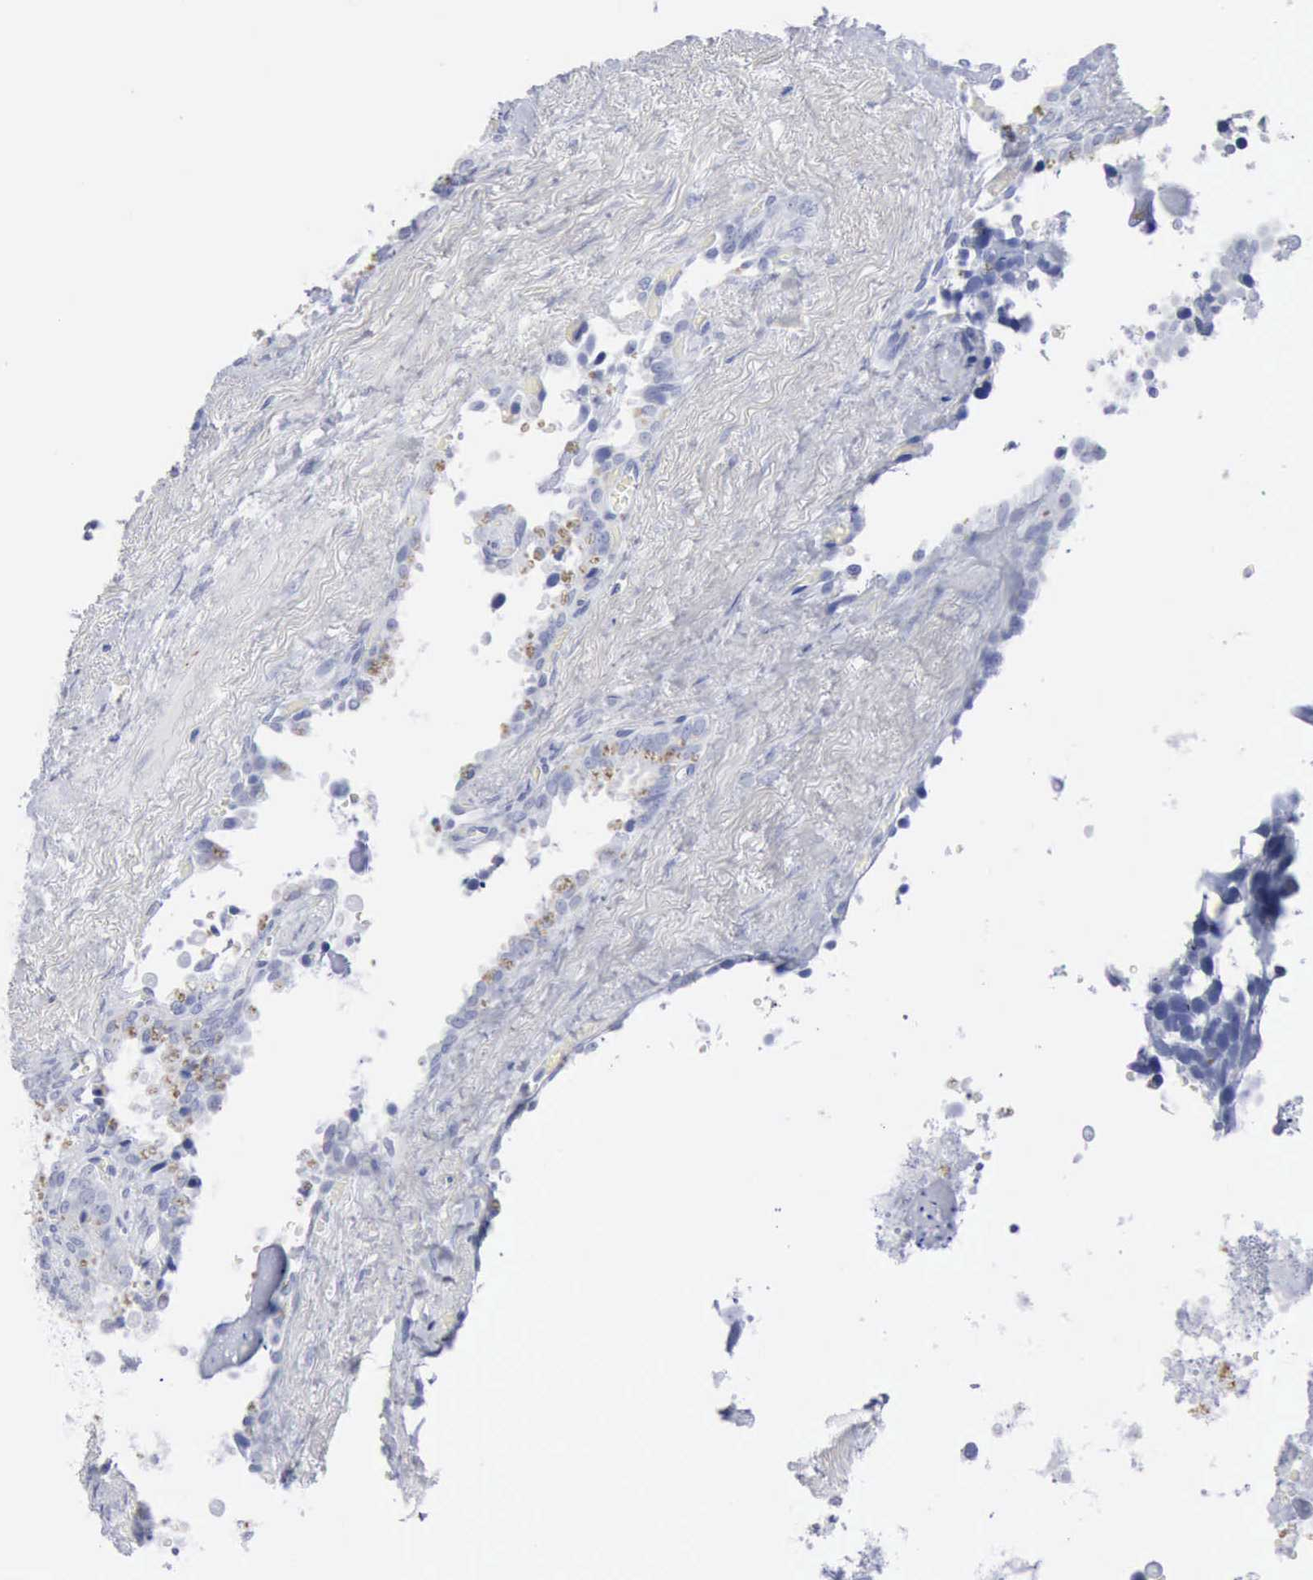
{"staining": {"intensity": "negative", "quantity": "none", "location": "none"}, "tissue": "seminal vesicle", "cell_type": "Glandular cells", "image_type": "normal", "snomed": [{"axis": "morphology", "description": "Normal tissue, NOS"}, {"axis": "topography", "description": "Prostate"}, {"axis": "topography", "description": "Seminal veicle"}], "caption": "There is no significant expression in glandular cells of seminal vesicle. (DAB IHC visualized using brightfield microscopy, high magnification).", "gene": "CMA1", "patient": {"sex": "male", "age": 63}}